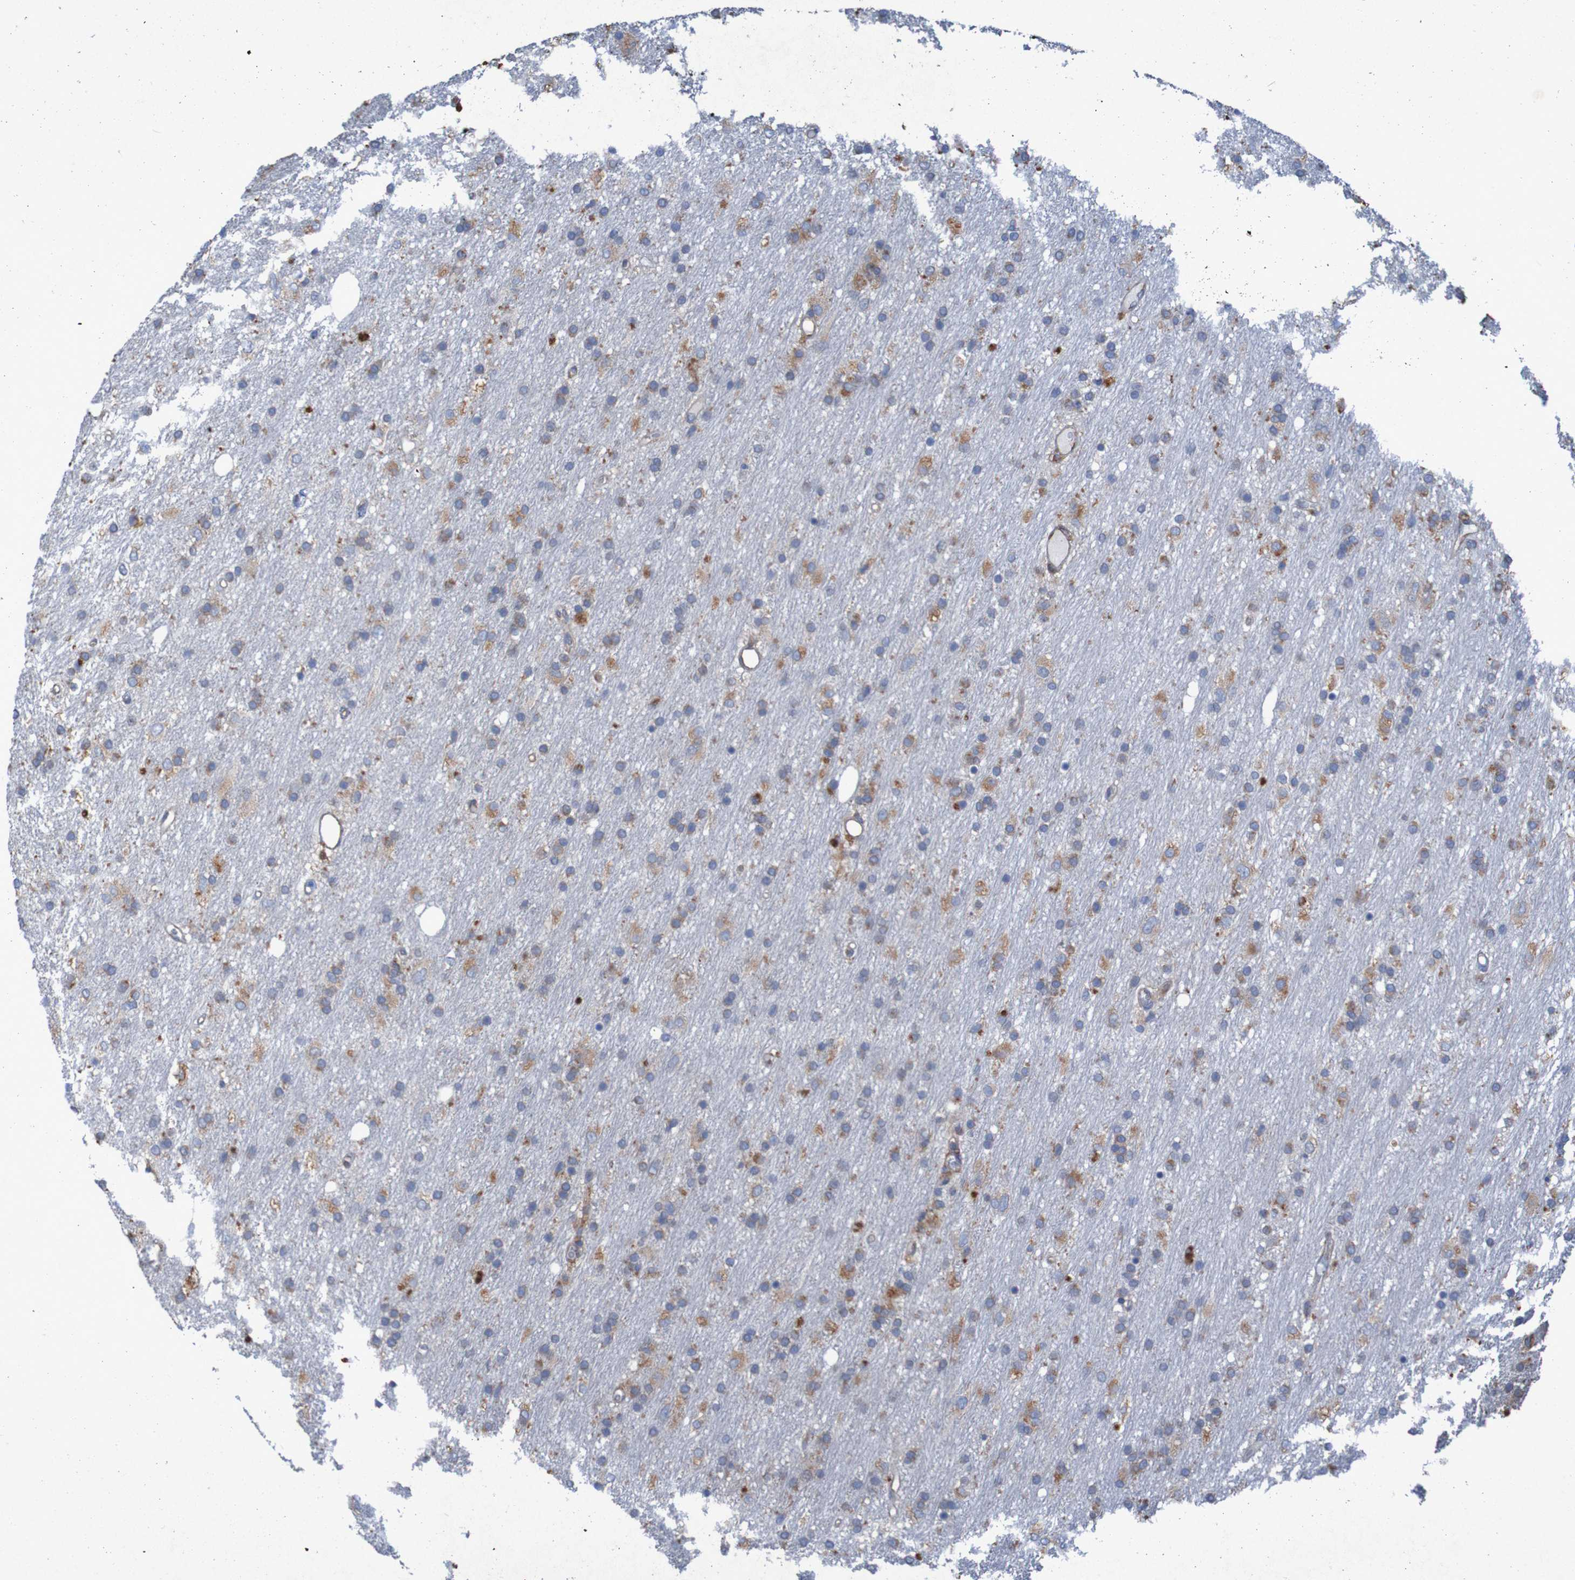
{"staining": {"intensity": "moderate", "quantity": "25%-75%", "location": "cytoplasmic/membranous"}, "tissue": "glioma", "cell_type": "Tumor cells", "image_type": "cancer", "snomed": [{"axis": "morphology", "description": "Glioma, malignant, Low grade"}, {"axis": "topography", "description": "Brain"}], "caption": "Glioma was stained to show a protein in brown. There is medium levels of moderate cytoplasmic/membranous positivity in about 25%-75% of tumor cells.", "gene": "RPL10", "patient": {"sex": "male", "age": 77}}